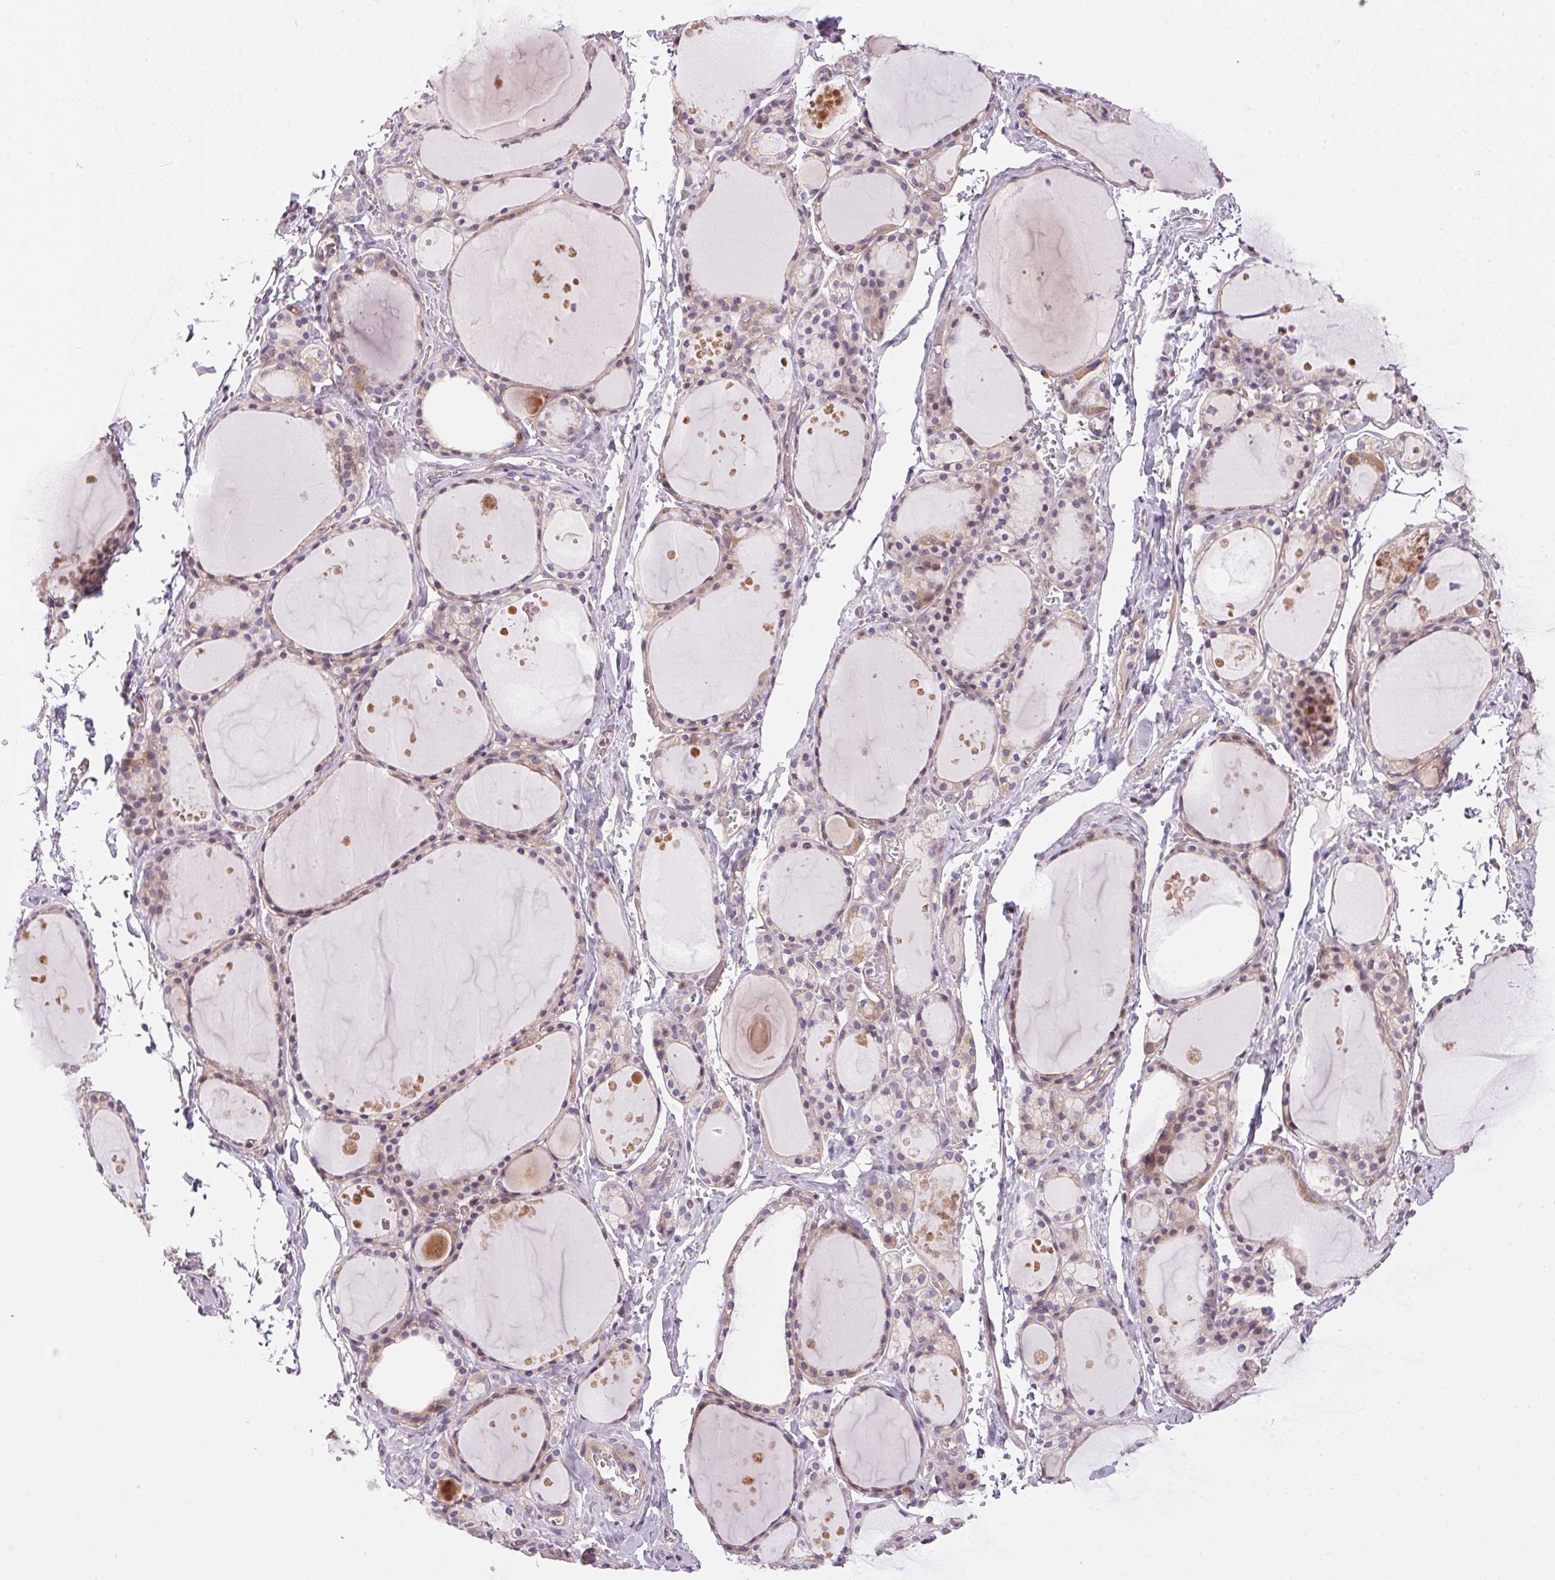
{"staining": {"intensity": "weak", "quantity": "<25%", "location": "cytoplasmic/membranous"}, "tissue": "thyroid gland", "cell_type": "Glandular cells", "image_type": "normal", "snomed": [{"axis": "morphology", "description": "Normal tissue, NOS"}, {"axis": "topography", "description": "Thyroid gland"}], "caption": "A micrograph of thyroid gland stained for a protein displays no brown staining in glandular cells.", "gene": "UNC13B", "patient": {"sex": "male", "age": 68}}